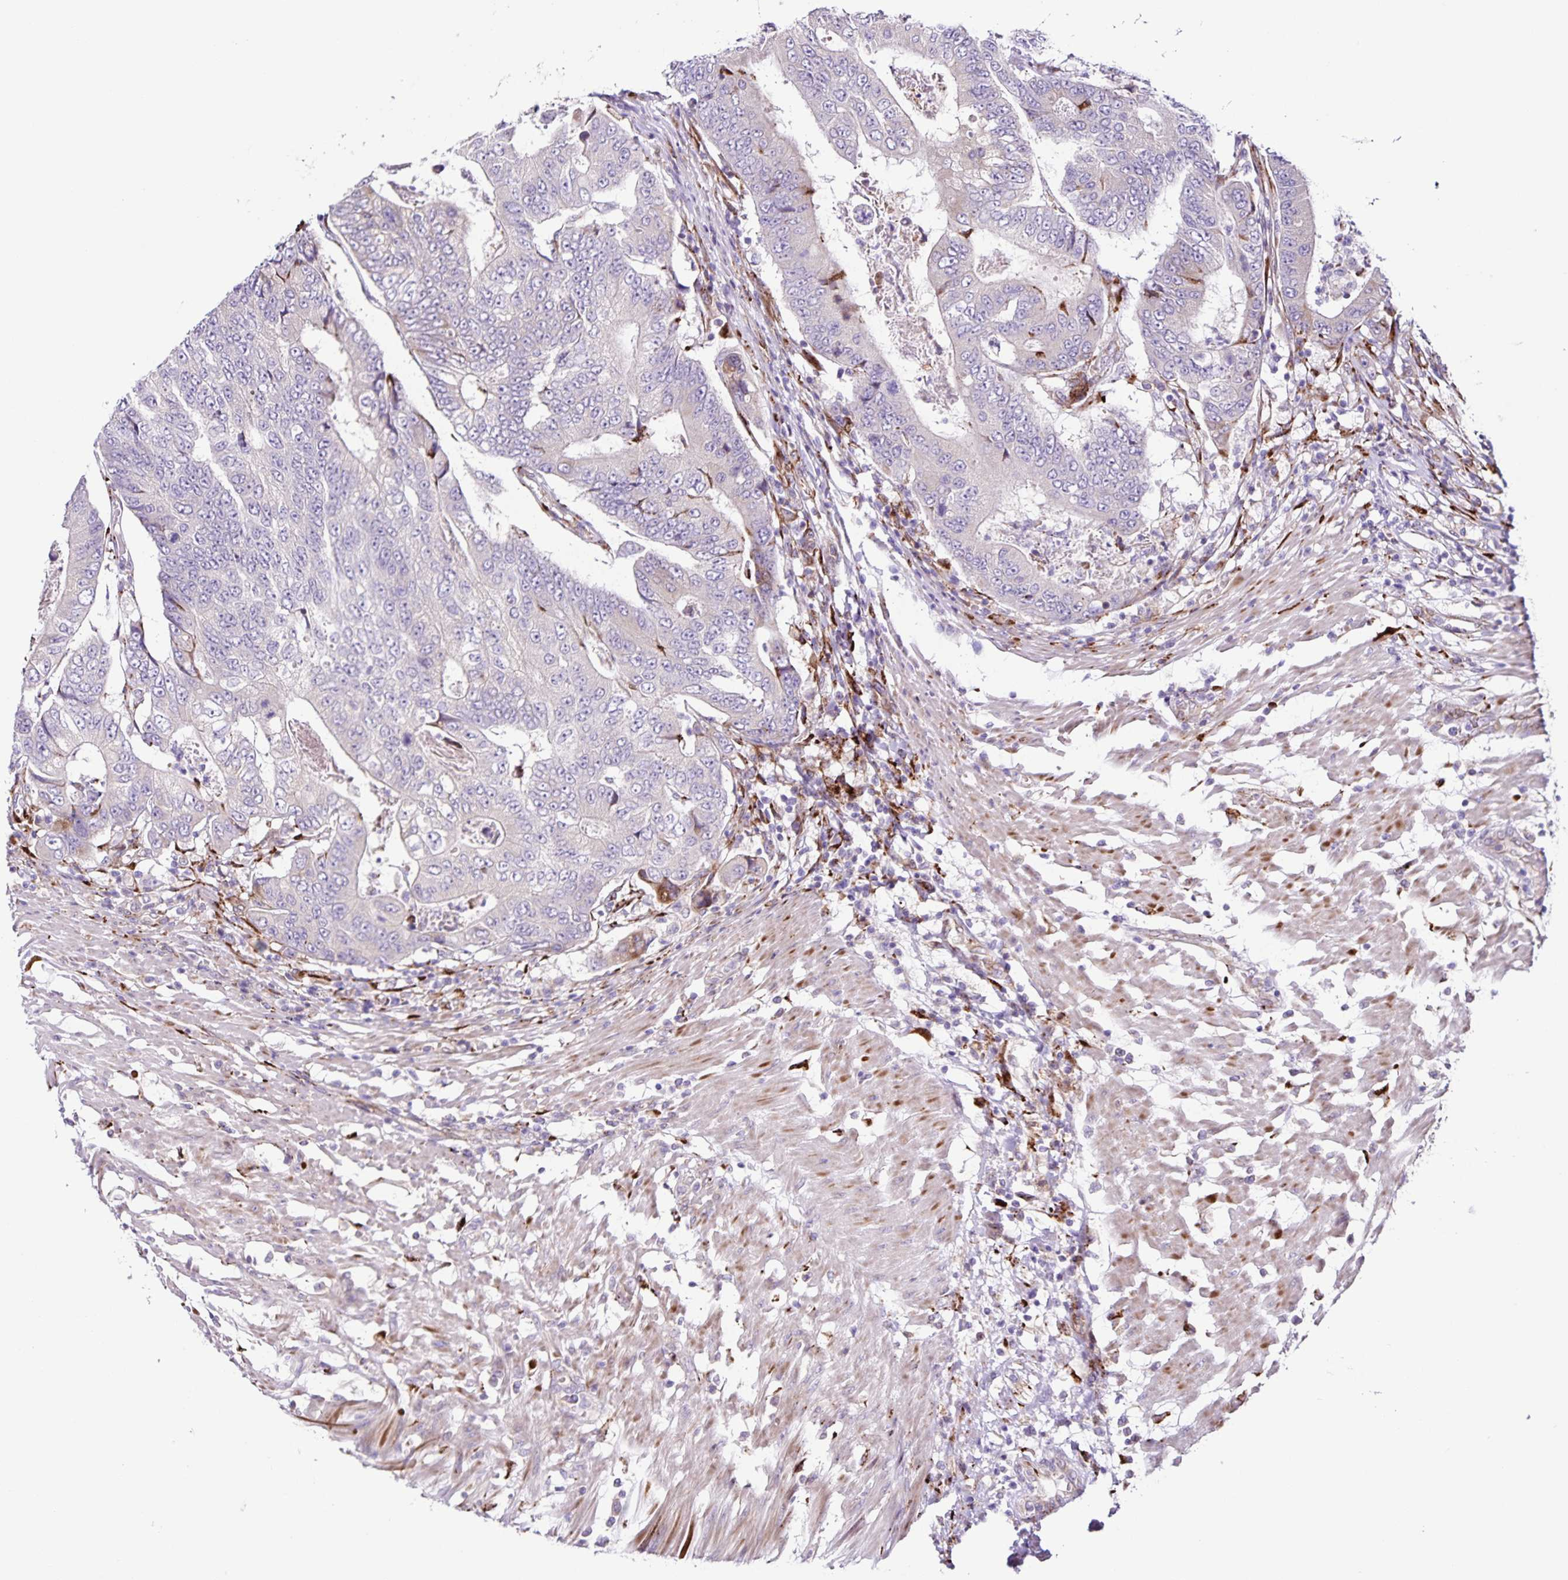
{"staining": {"intensity": "weak", "quantity": "<25%", "location": "cytoplasmic/membranous"}, "tissue": "colorectal cancer", "cell_type": "Tumor cells", "image_type": "cancer", "snomed": [{"axis": "morphology", "description": "Adenocarcinoma, NOS"}, {"axis": "topography", "description": "Colon"}], "caption": "Immunohistochemistry photomicrograph of neoplastic tissue: colorectal cancer stained with DAB (3,3'-diaminobenzidine) shows no significant protein staining in tumor cells. (Brightfield microscopy of DAB immunohistochemistry (IHC) at high magnification).", "gene": "OSBPL5", "patient": {"sex": "female", "age": 48}}